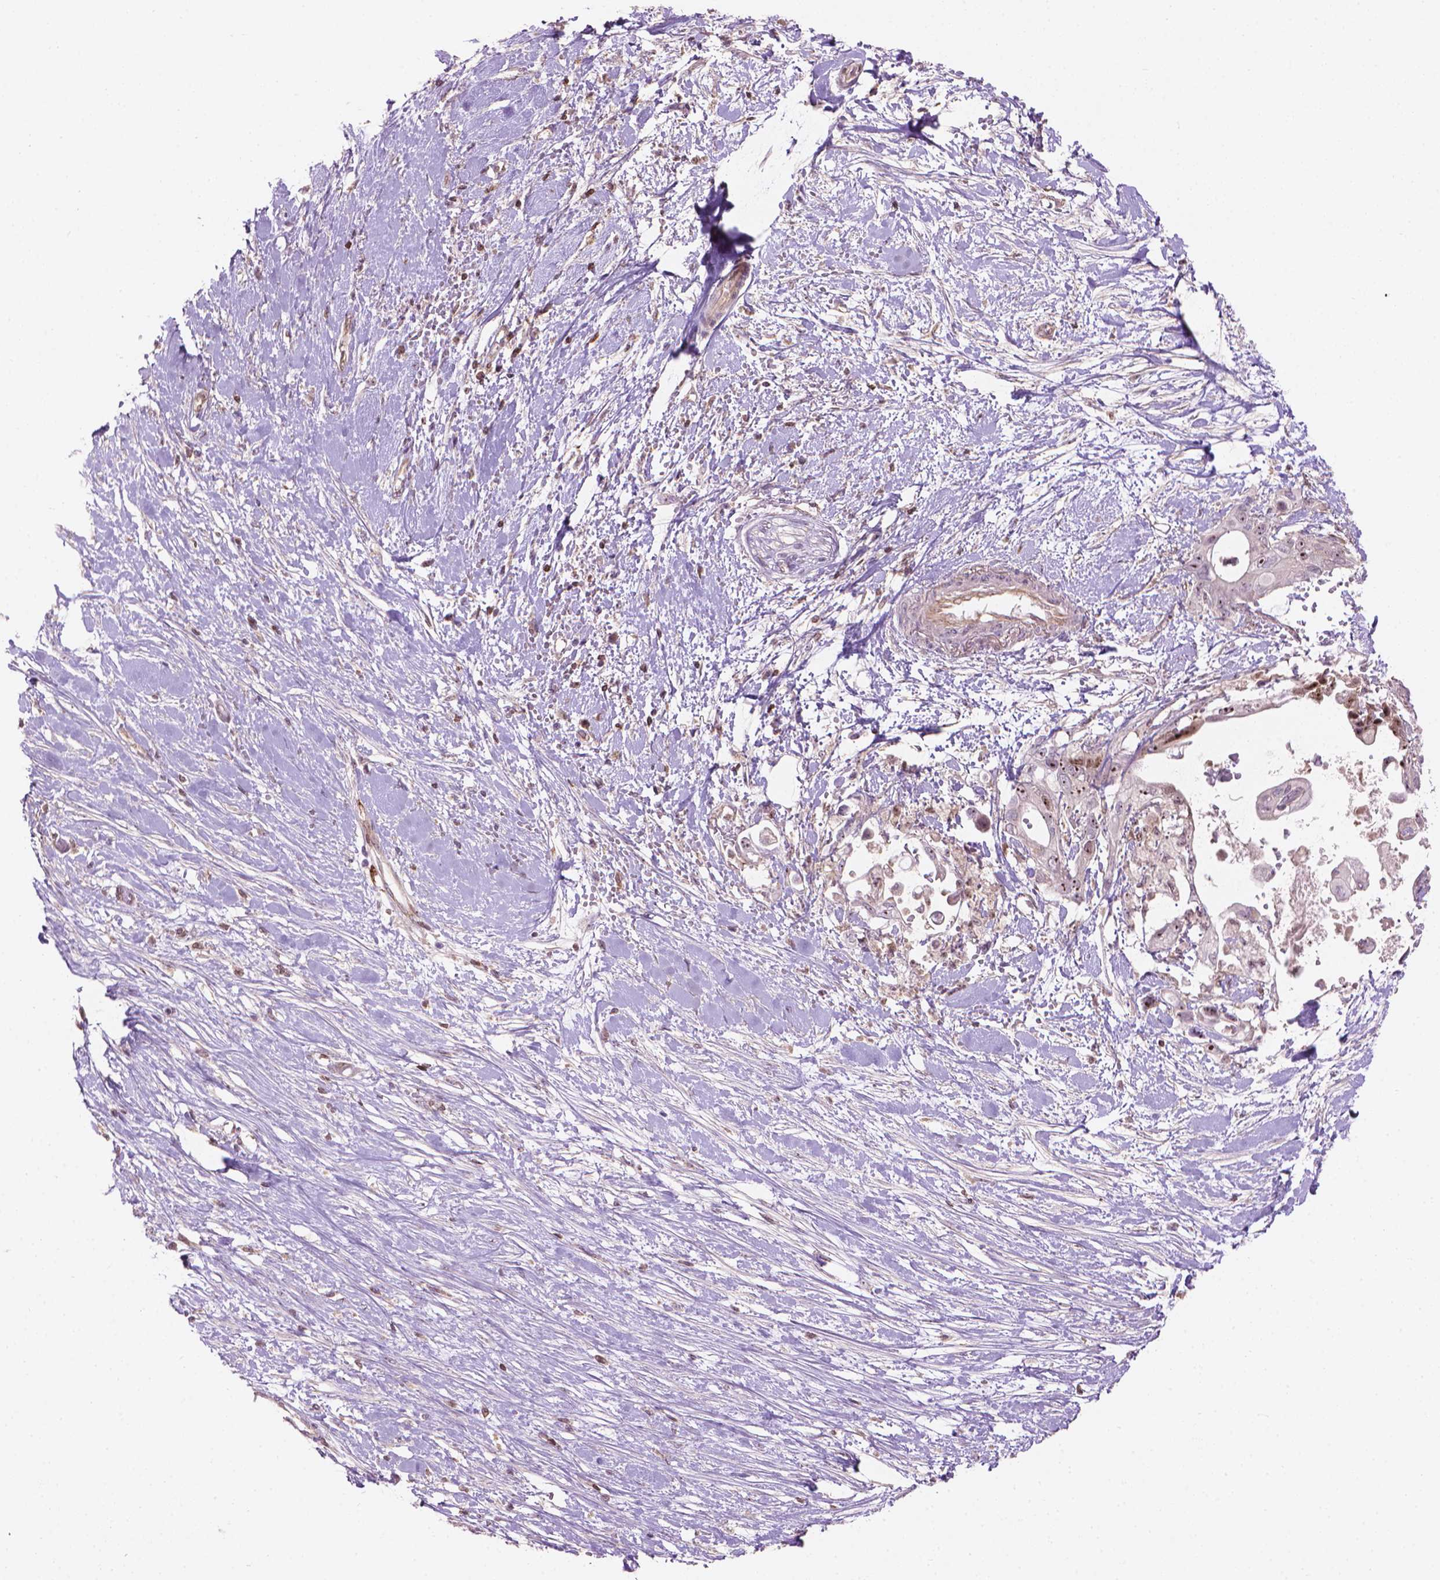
{"staining": {"intensity": "weak", "quantity": "25%-75%", "location": "nuclear"}, "tissue": "pancreatic cancer", "cell_type": "Tumor cells", "image_type": "cancer", "snomed": [{"axis": "morphology", "description": "Adenocarcinoma, NOS"}, {"axis": "topography", "description": "Pancreas"}], "caption": "Tumor cells exhibit weak nuclear staining in approximately 25%-75% of cells in pancreatic cancer (adenocarcinoma).", "gene": "SMC2", "patient": {"sex": "female", "age": 63}}